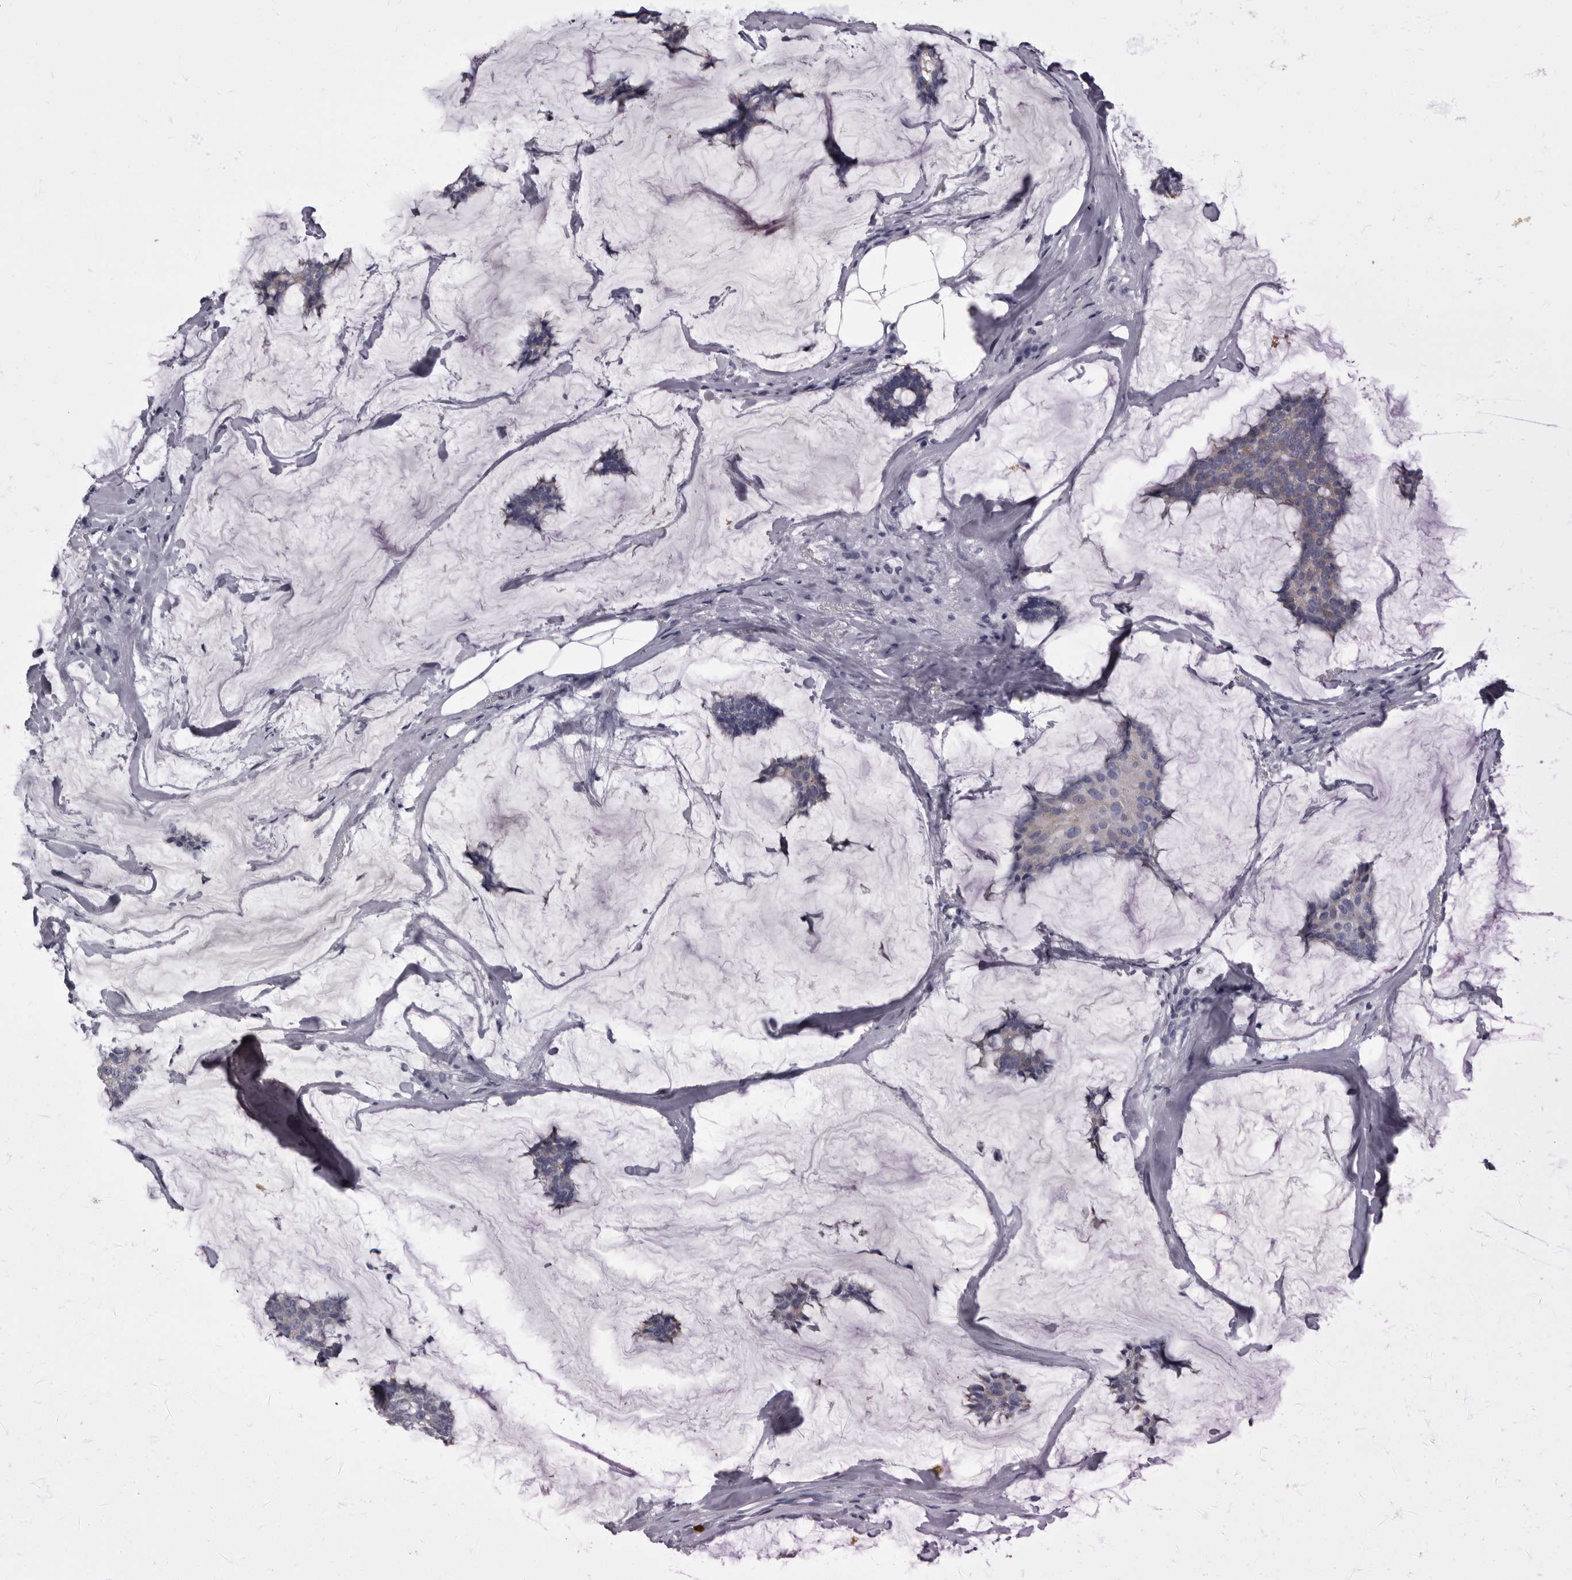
{"staining": {"intensity": "negative", "quantity": "none", "location": "none"}, "tissue": "breast cancer", "cell_type": "Tumor cells", "image_type": "cancer", "snomed": [{"axis": "morphology", "description": "Duct carcinoma"}, {"axis": "topography", "description": "Breast"}], "caption": "An IHC histopathology image of breast intraductal carcinoma is shown. There is no staining in tumor cells of breast intraductal carcinoma.", "gene": "TPD52L1", "patient": {"sex": "female", "age": 93}}